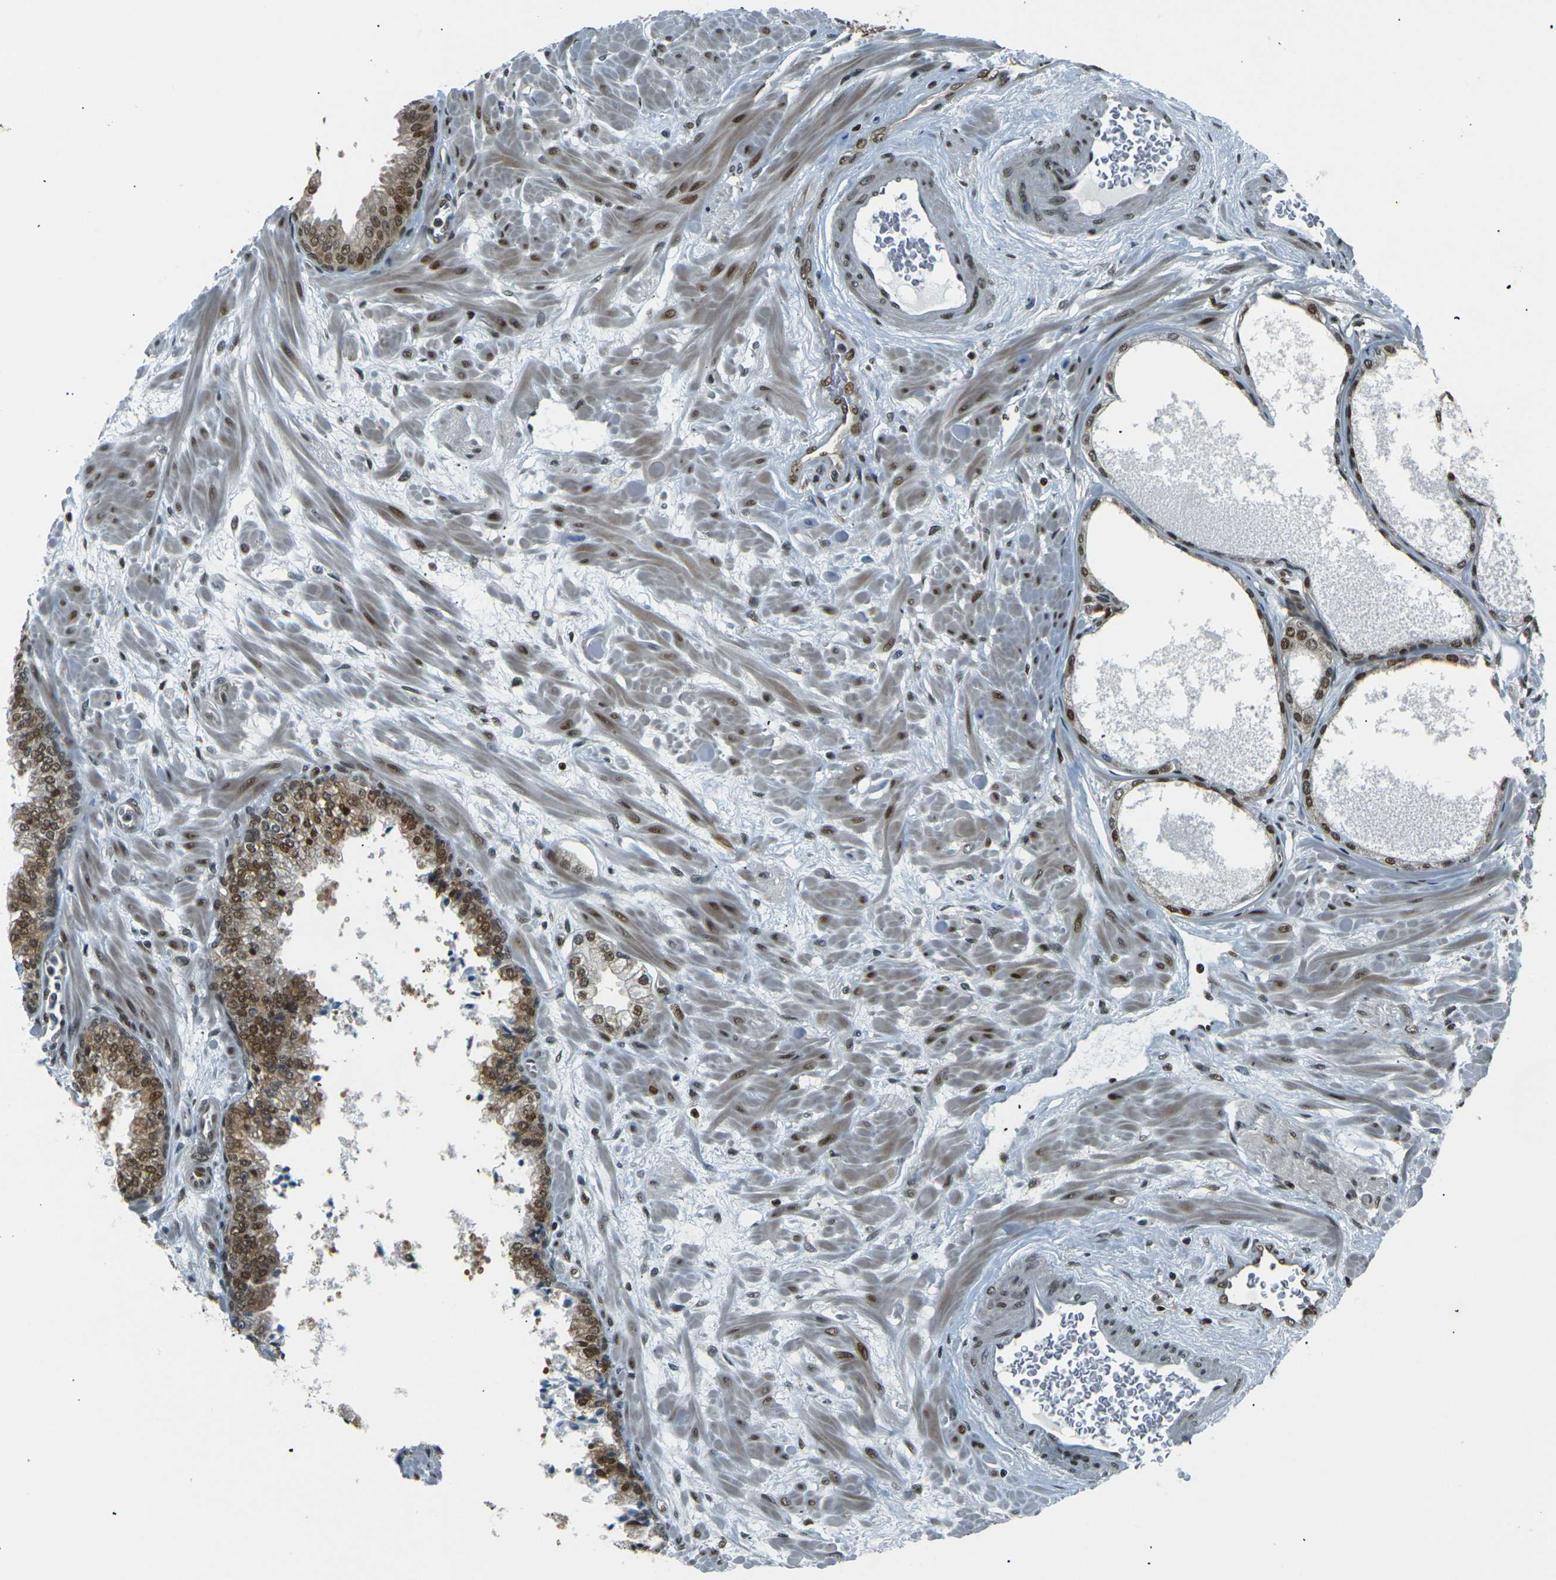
{"staining": {"intensity": "strong", "quantity": ">75%", "location": "nuclear"}, "tissue": "prostate", "cell_type": "Glandular cells", "image_type": "normal", "snomed": [{"axis": "morphology", "description": "Normal tissue, NOS"}, {"axis": "morphology", "description": "Urothelial carcinoma, Low grade"}, {"axis": "topography", "description": "Urinary bladder"}, {"axis": "topography", "description": "Prostate"}], "caption": "Brown immunohistochemical staining in unremarkable prostate reveals strong nuclear expression in approximately >75% of glandular cells.", "gene": "NHEJ1", "patient": {"sex": "male", "age": 60}}